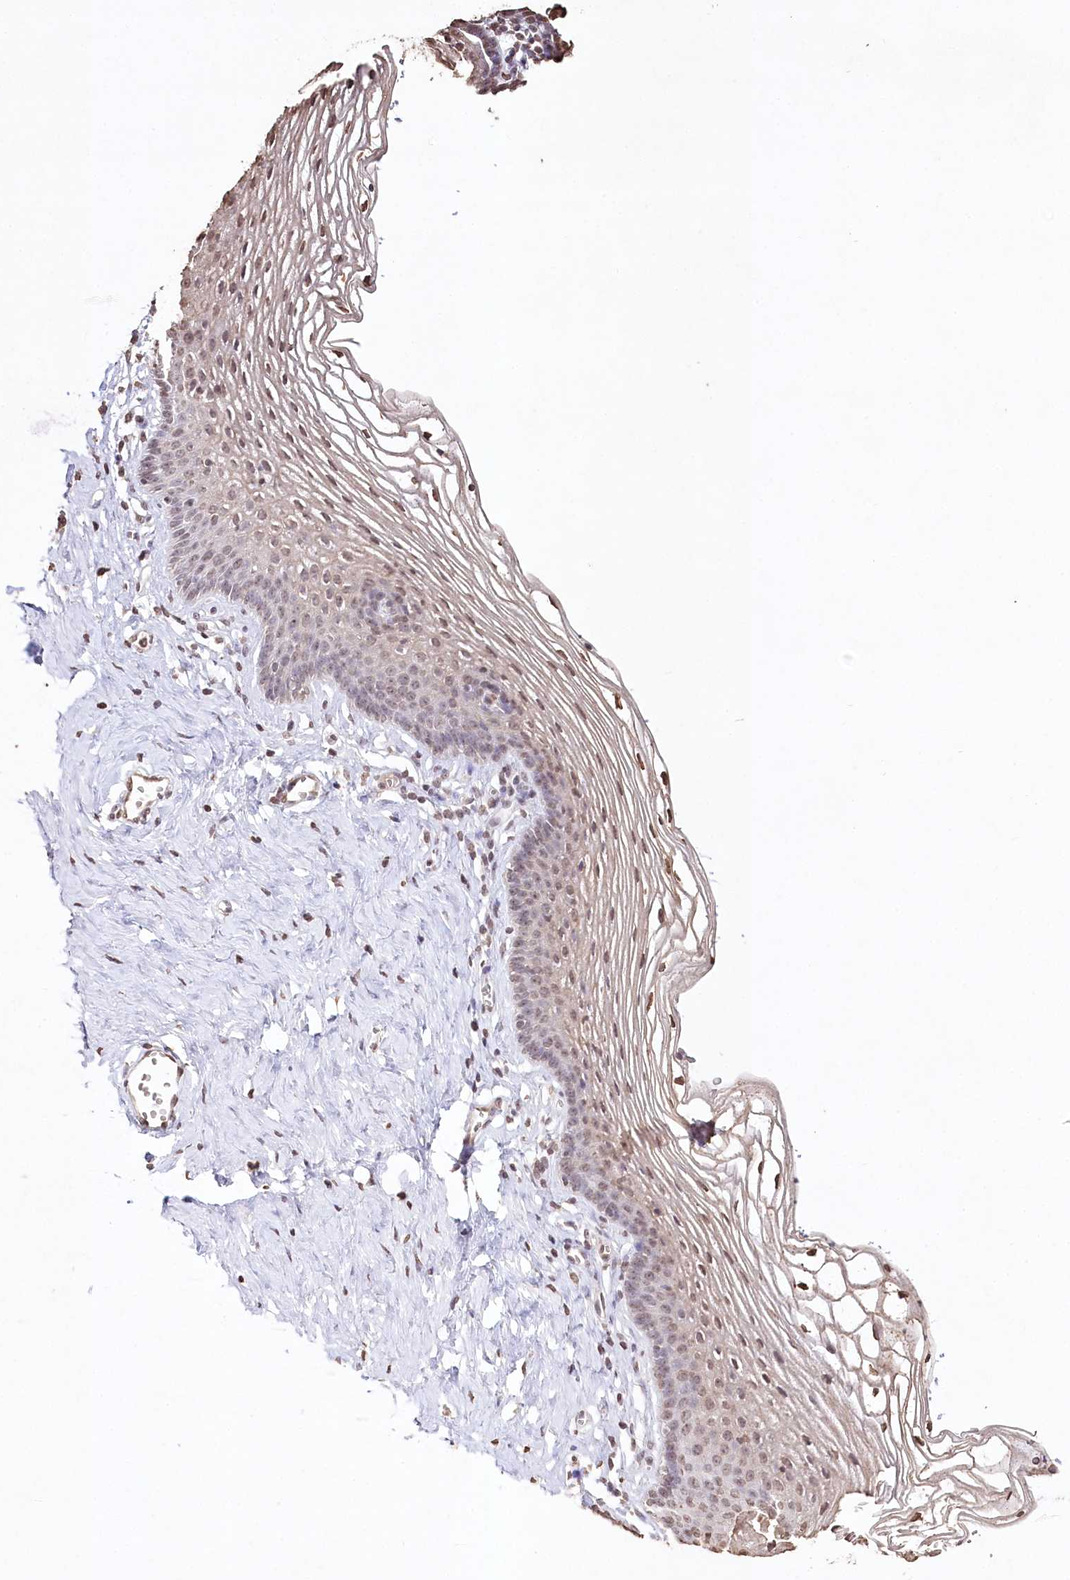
{"staining": {"intensity": "moderate", "quantity": "25%-75%", "location": "nuclear"}, "tissue": "vagina", "cell_type": "Squamous epithelial cells", "image_type": "normal", "snomed": [{"axis": "morphology", "description": "Normal tissue, NOS"}, {"axis": "topography", "description": "Vagina"}], "caption": "DAB (3,3'-diaminobenzidine) immunohistochemical staining of benign vagina exhibits moderate nuclear protein expression in about 25%-75% of squamous epithelial cells.", "gene": "DMXL1", "patient": {"sex": "female", "age": 32}}